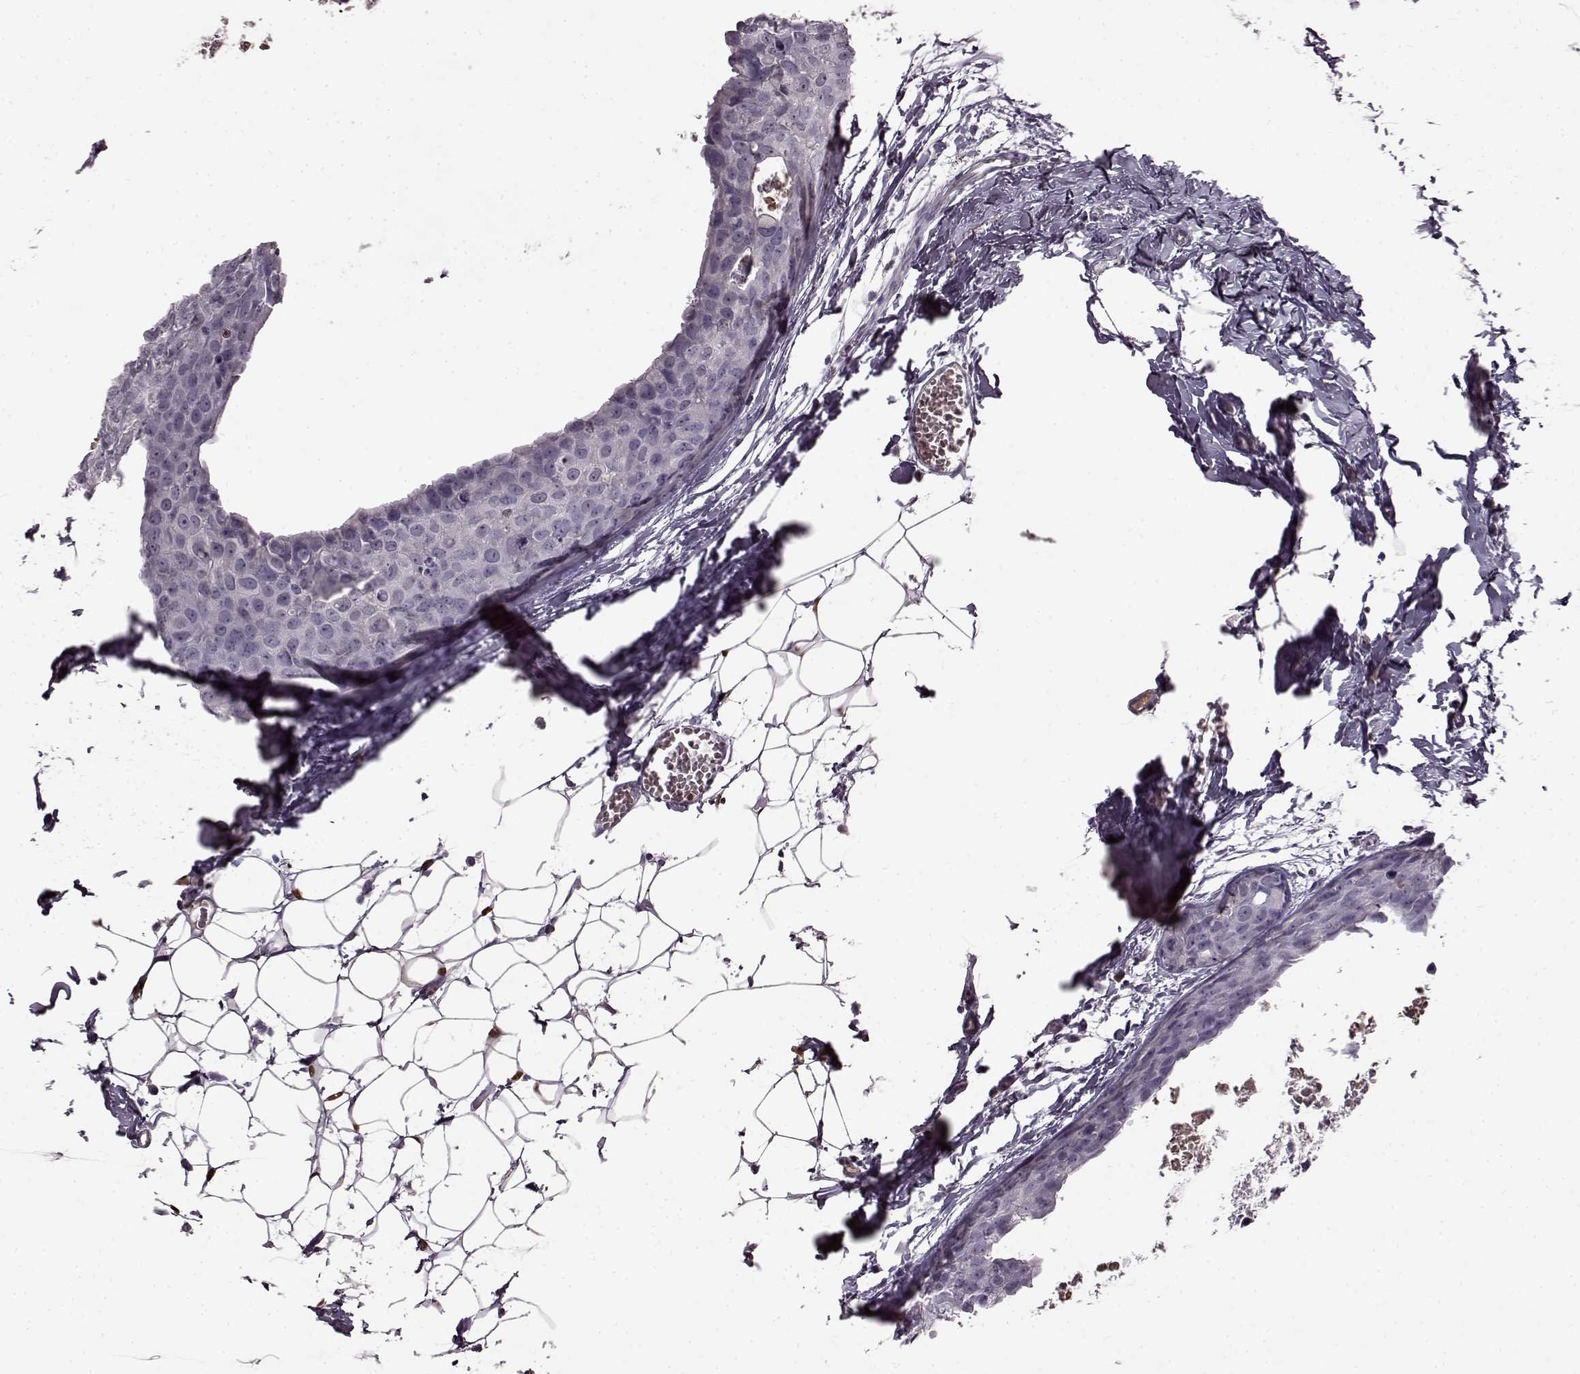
{"staining": {"intensity": "negative", "quantity": "none", "location": "none"}, "tissue": "breast cancer", "cell_type": "Tumor cells", "image_type": "cancer", "snomed": [{"axis": "morphology", "description": "Duct carcinoma"}, {"axis": "topography", "description": "Breast"}], "caption": "Tumor cells show no significant positivity in breast invasive ductal carcinoma. (Stains: DAB immunohistochemistry (IHC) with hematoxylin counter stain, Microscopy: brightfield microscopy at high magnification).", "gene": "CNGA3", "patient": {"sex": "female", "age": 38}}